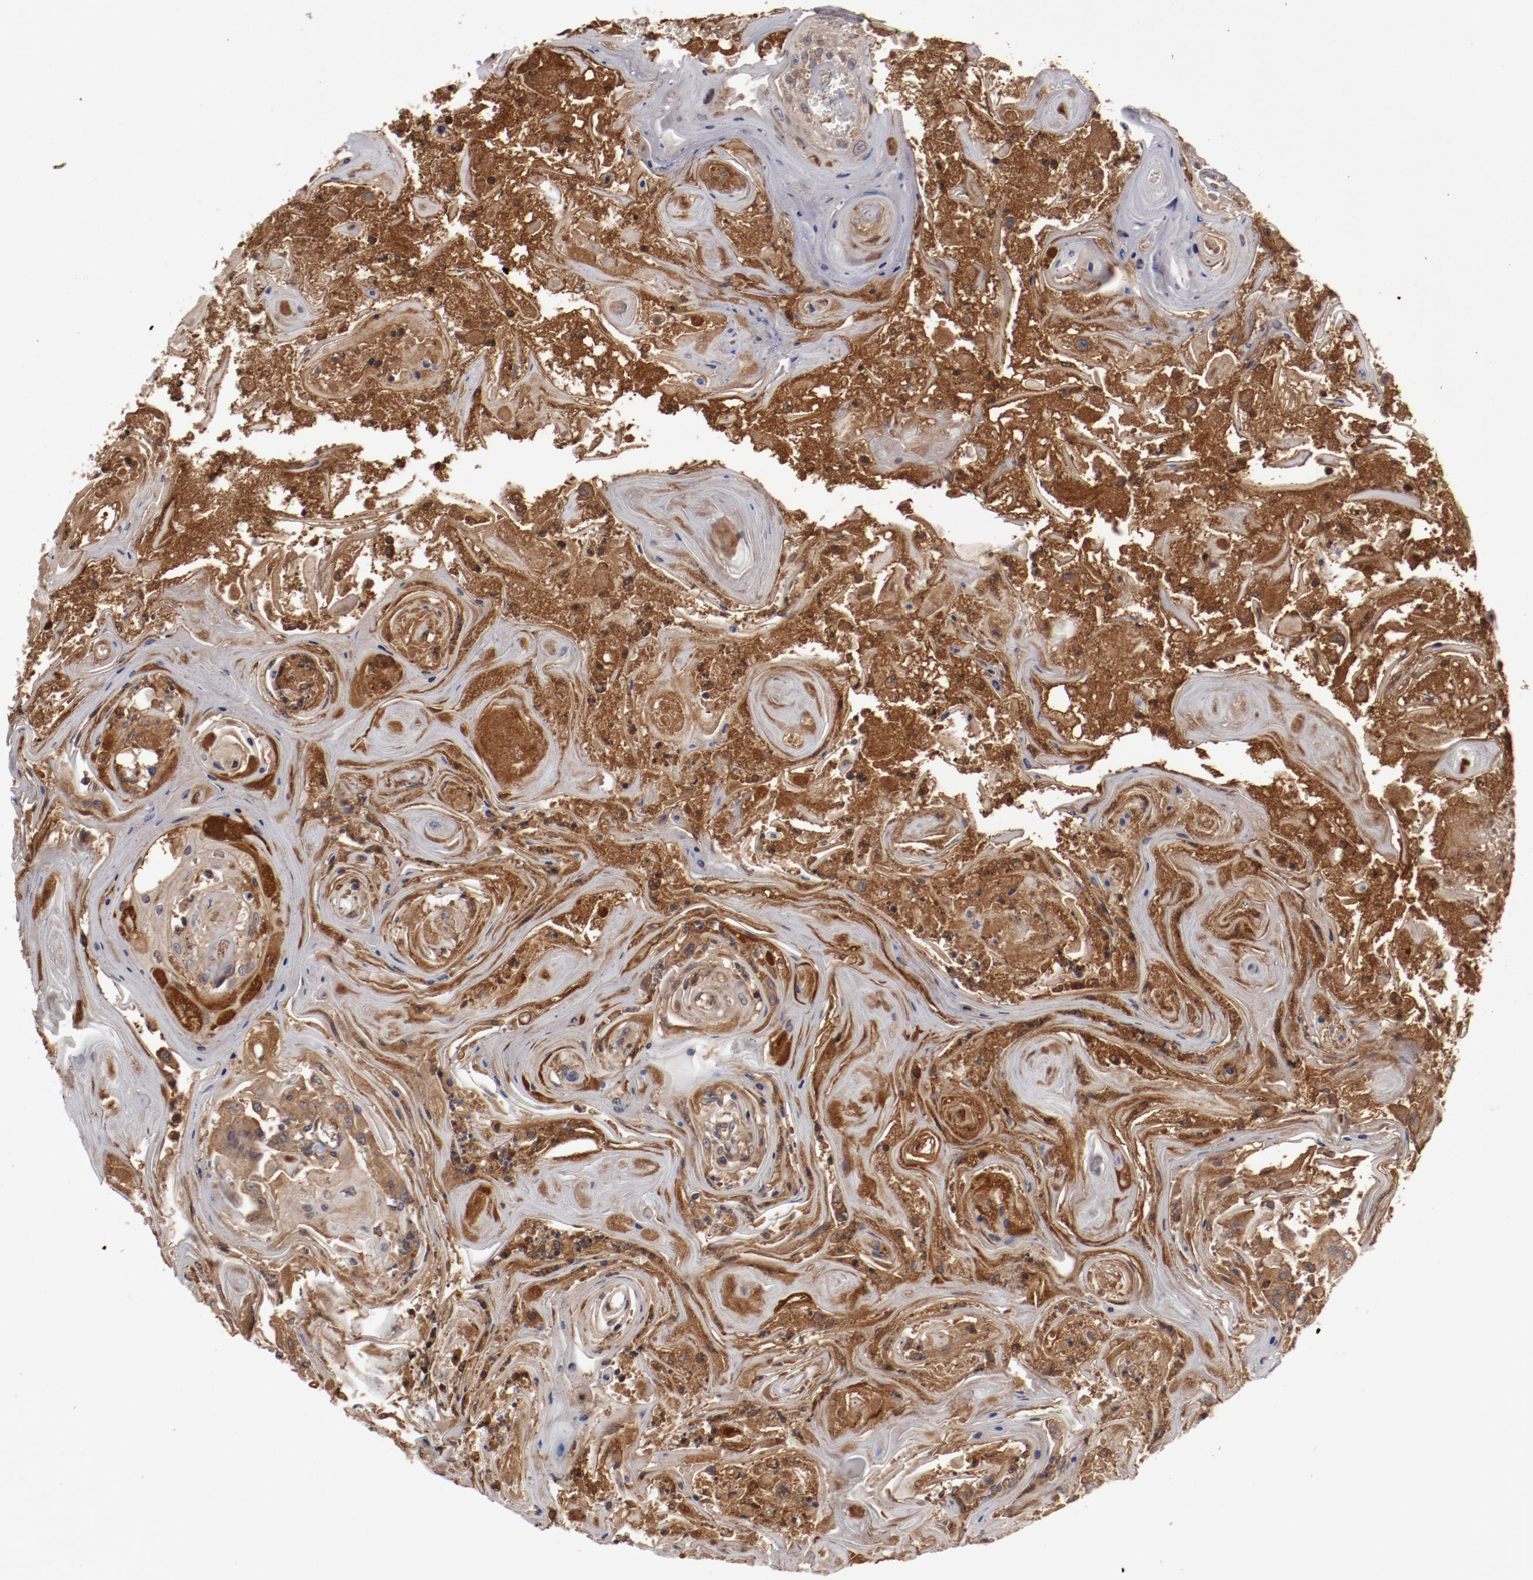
{"staining": {"intensity": "negative", "quantity": "none", "location": "none"}, "tissue": "head and neck cancer", "cell_type": "Tumor cells", "image_type": "cancer", "snomed": [{"axis": "morphology", "description": "Squamous cell carcinoma, NOS"}, {"axis": "topography", "description": "Oral tissue"}, {"axis": "topography", "description": "Head-Neck"}], "caption": "A micrograph of head and neck squamous cell carcinoma stained for a protein displays no brown staining in tumor cells. (DAB (3,3'-diaminobenzidine) immunohistochemistry visualized using brightfield microscopy, high magnification).", "gene": "SERPINA7", "patient": {"sex": "female", "age": 76}}